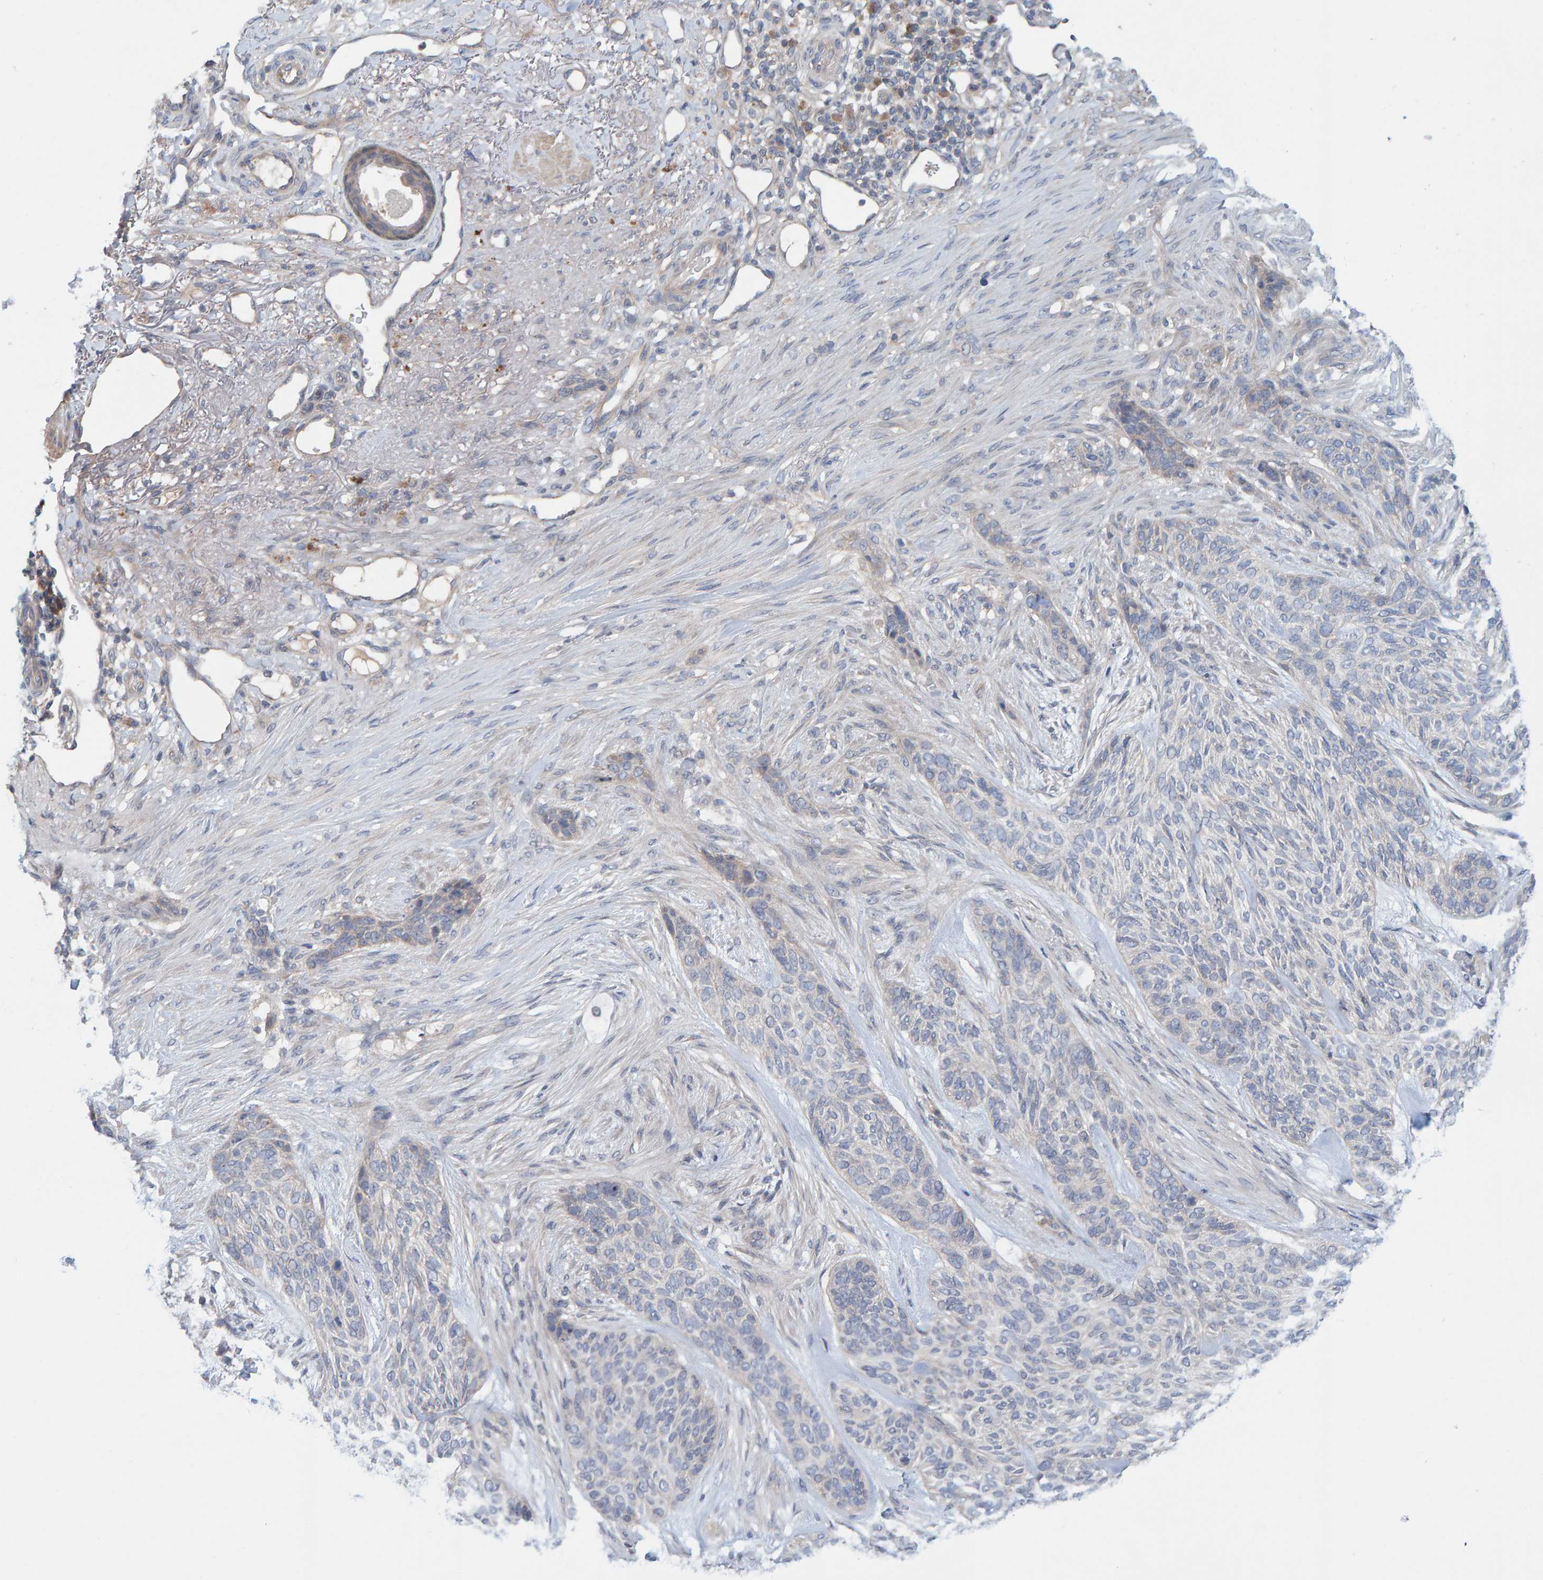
{"staining": {"intensity": "negative", "quantity": "none", "location": "none"}, "tissue": "skin cancer", "cell_type": "Tumor cells", "image_type": "cancer", "snomed": [{"axis": "morphology", "description": "Basal cell carcinoma"}, {"axis": "topography", "description": "Skin"}], "caption": "Image shows no significant protein expression in tumor cells of skin cancer. (Stains: DAB (3,3'-diaminobenzidine) immunohistochemistry (IHC) with hematoxylin counter stain, Microscopy: brightfield microscopy at high magnification).", "gene": "TATDN1", "patient": {"sex": "male", "age": 55}}